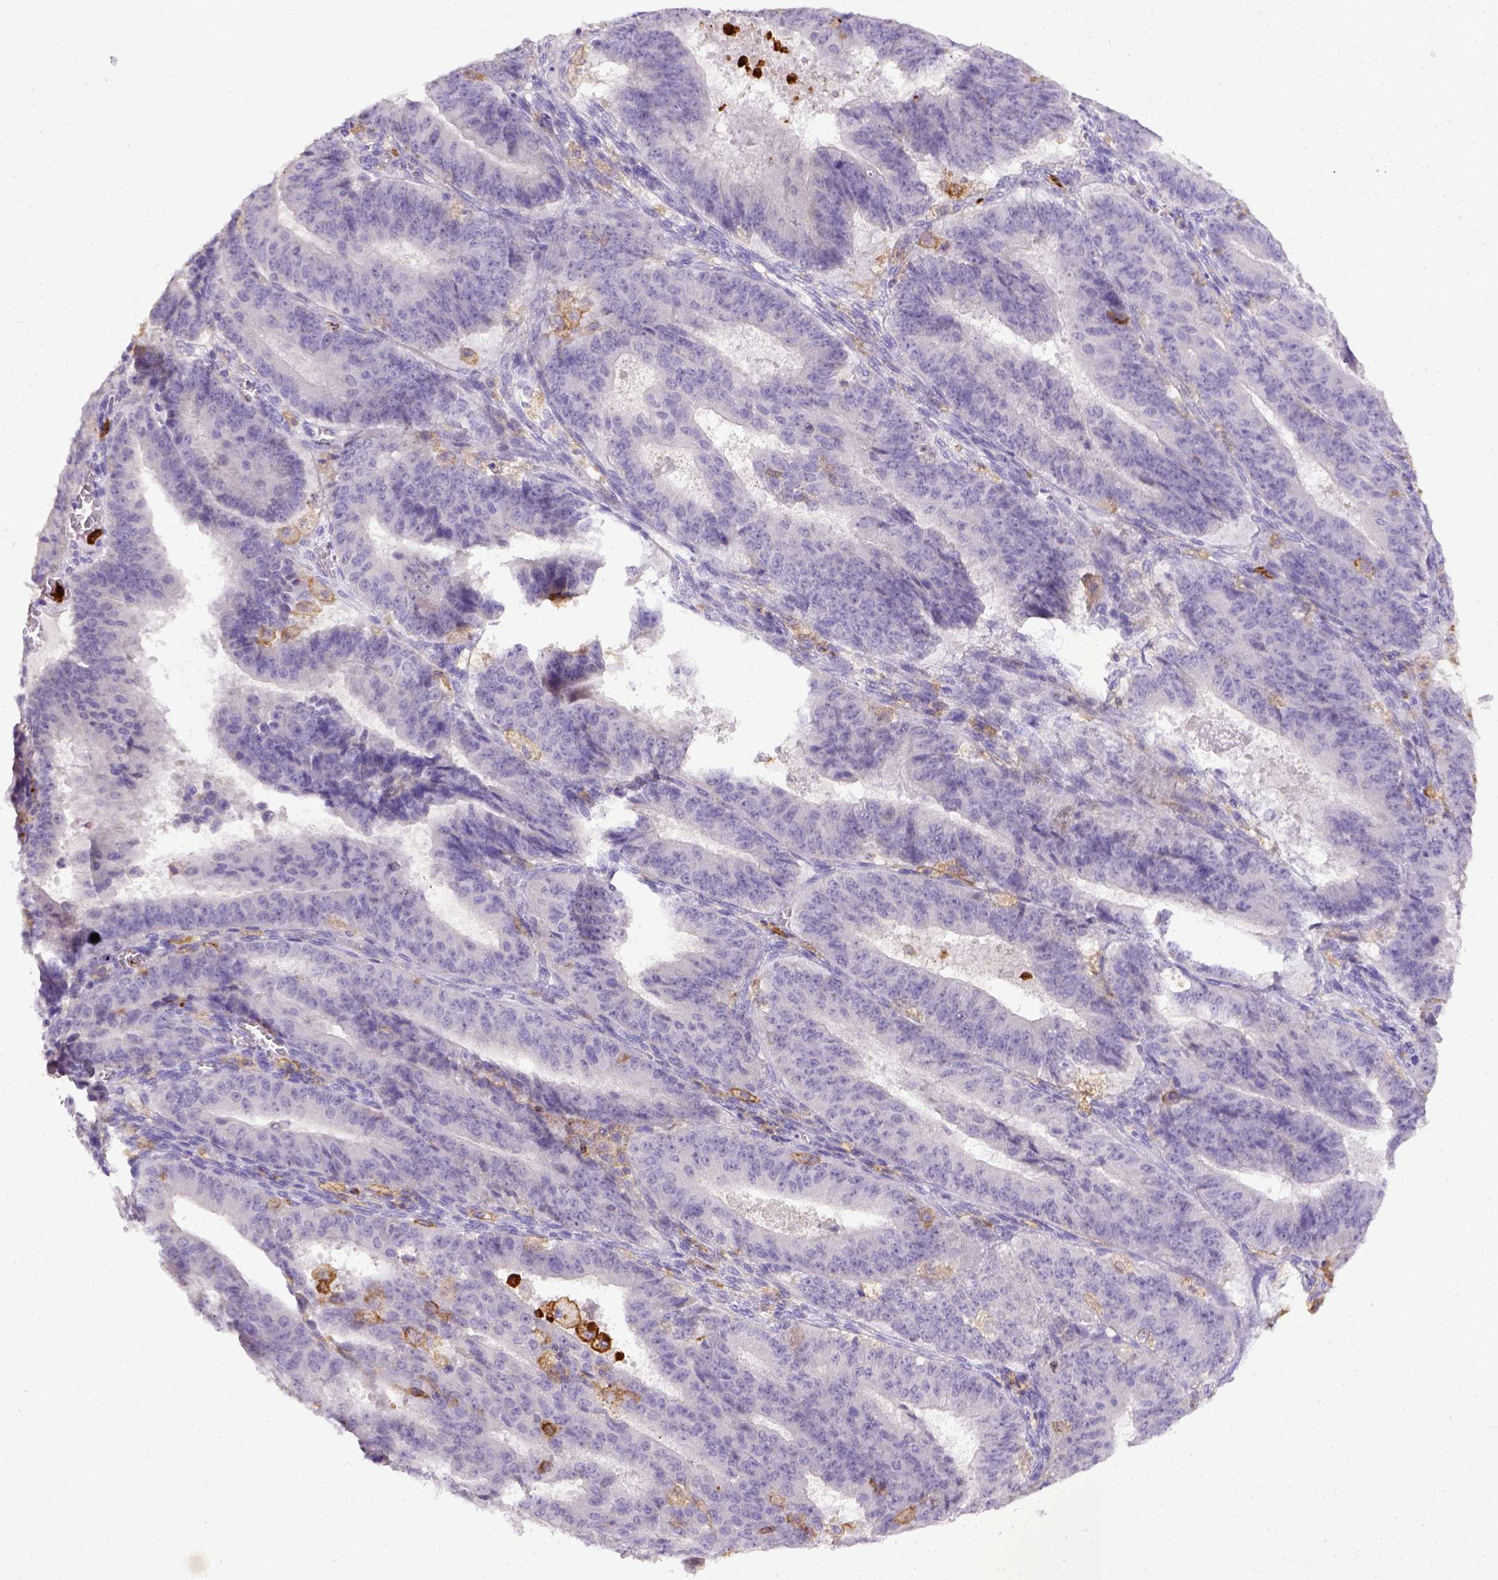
{"staining": {"intensity": "negative", "quantity": "none", "location": "none"}, "tissue": "ovarian cancer", "cell_type": "Tumor cells", "image_type": "cancer", "snomed": [{"axis": "morphology", "description": "Carcinoma, endometroid"}, {"axis": "topography", "description": "Ovary"}], "caption": "An image of ovarian cancer (endometroid carcinoma) stained for a protein demonstrates no brown staining in tumor cells. (DAB immunohistochemistry (IHC) with hematoxylin counter stain).", "gene": "ITGAM", "patient": {"sex": "female", "age": 42}}